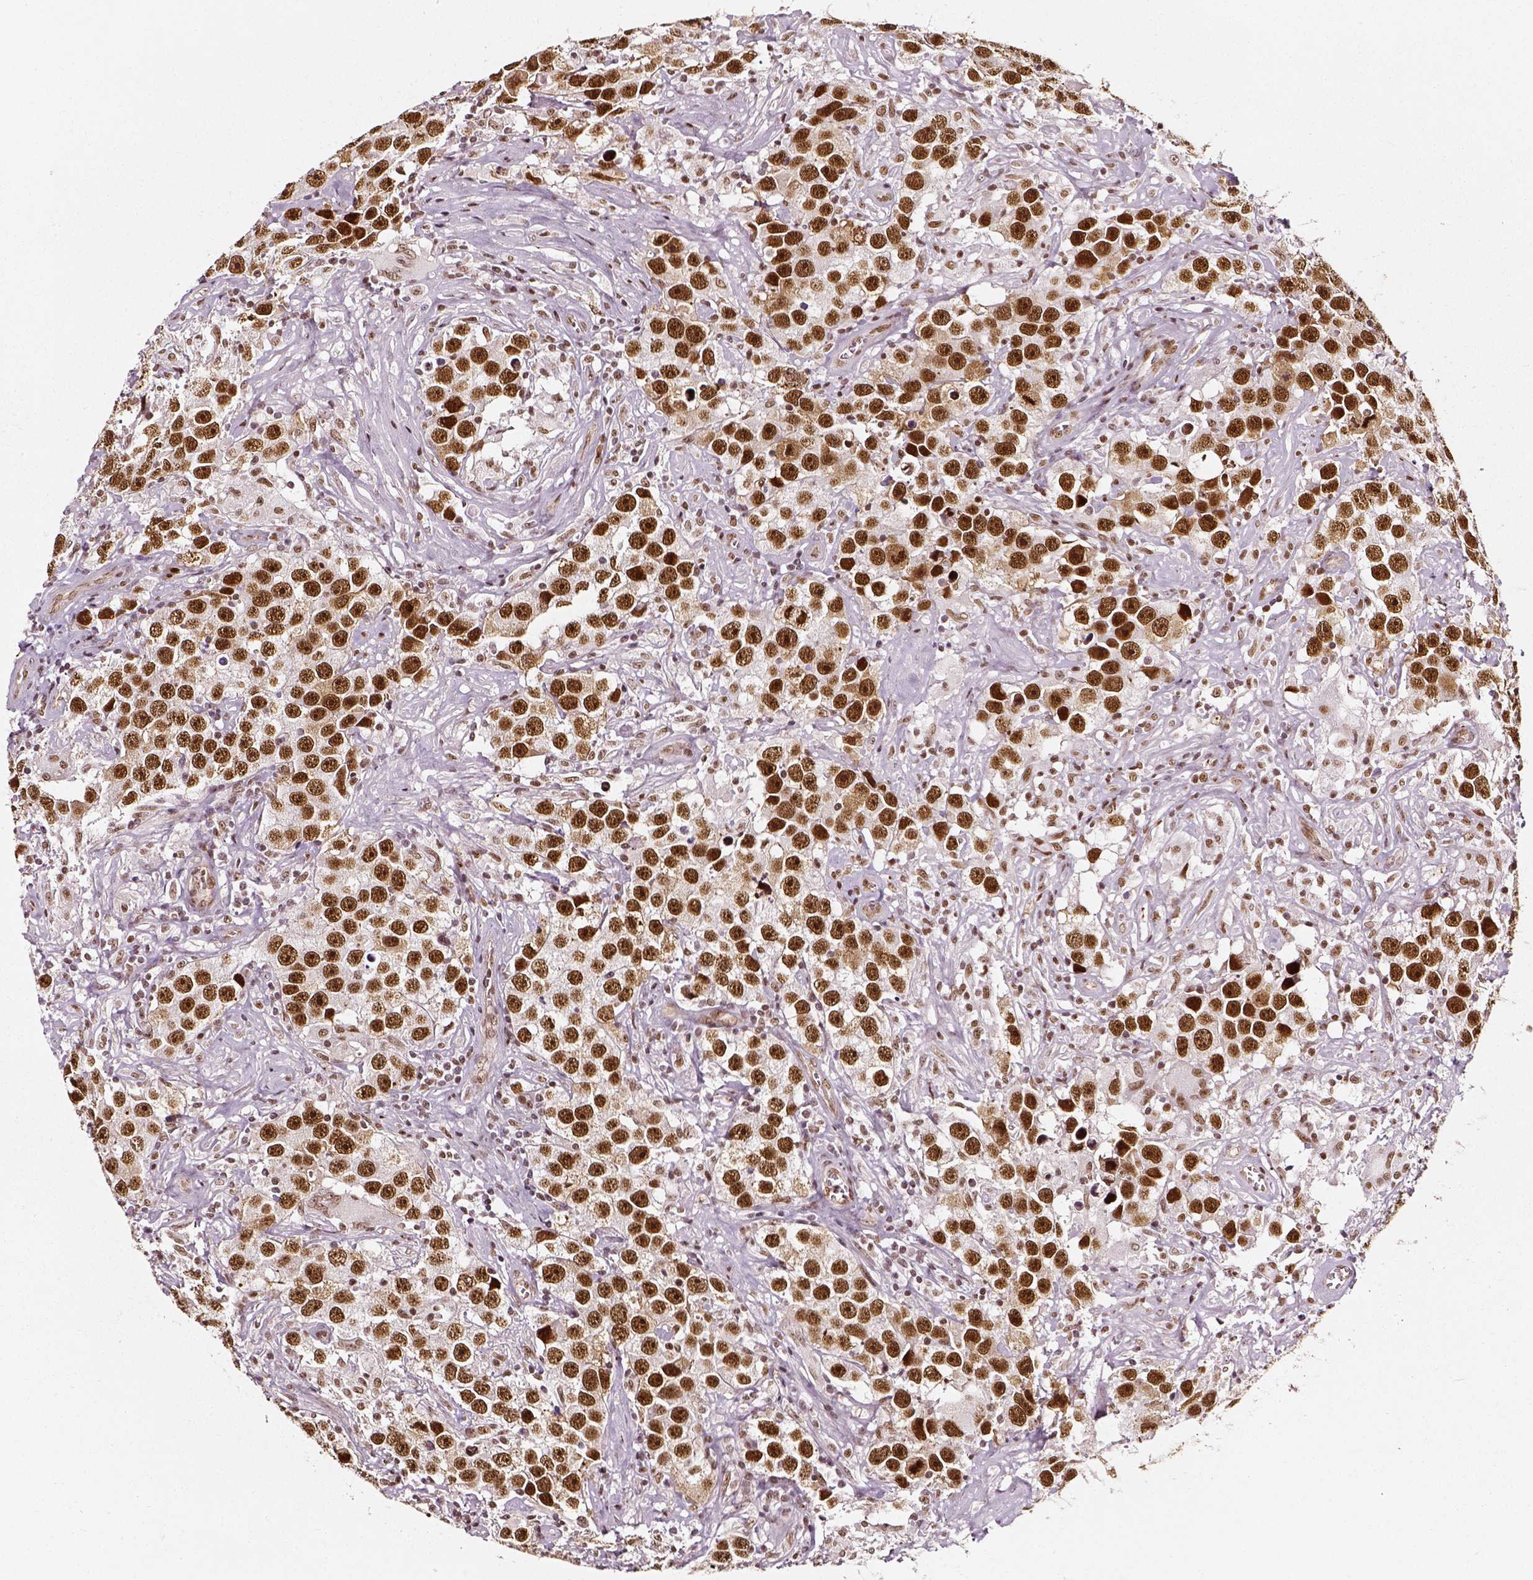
{"staining": {"intensity": "moderate", "quantity": ">75%", "location": "nuclear"}, "tissue": "testis cancer", "cell_type": "Tumor cells", "image_type": "cancer", "snomed": [{"axis": "morphology", "description": "Seminoma, NOS"}, {"axis": "topography", "description": "Testis"}], "caption": "This micrograph exhibits IHC staining of human testis cancer, with medium moderate nuclear positivity in approximately >75% of tumor cells.", "gene": "NACC1", "patient": {"sex": "male", "age": 49}}